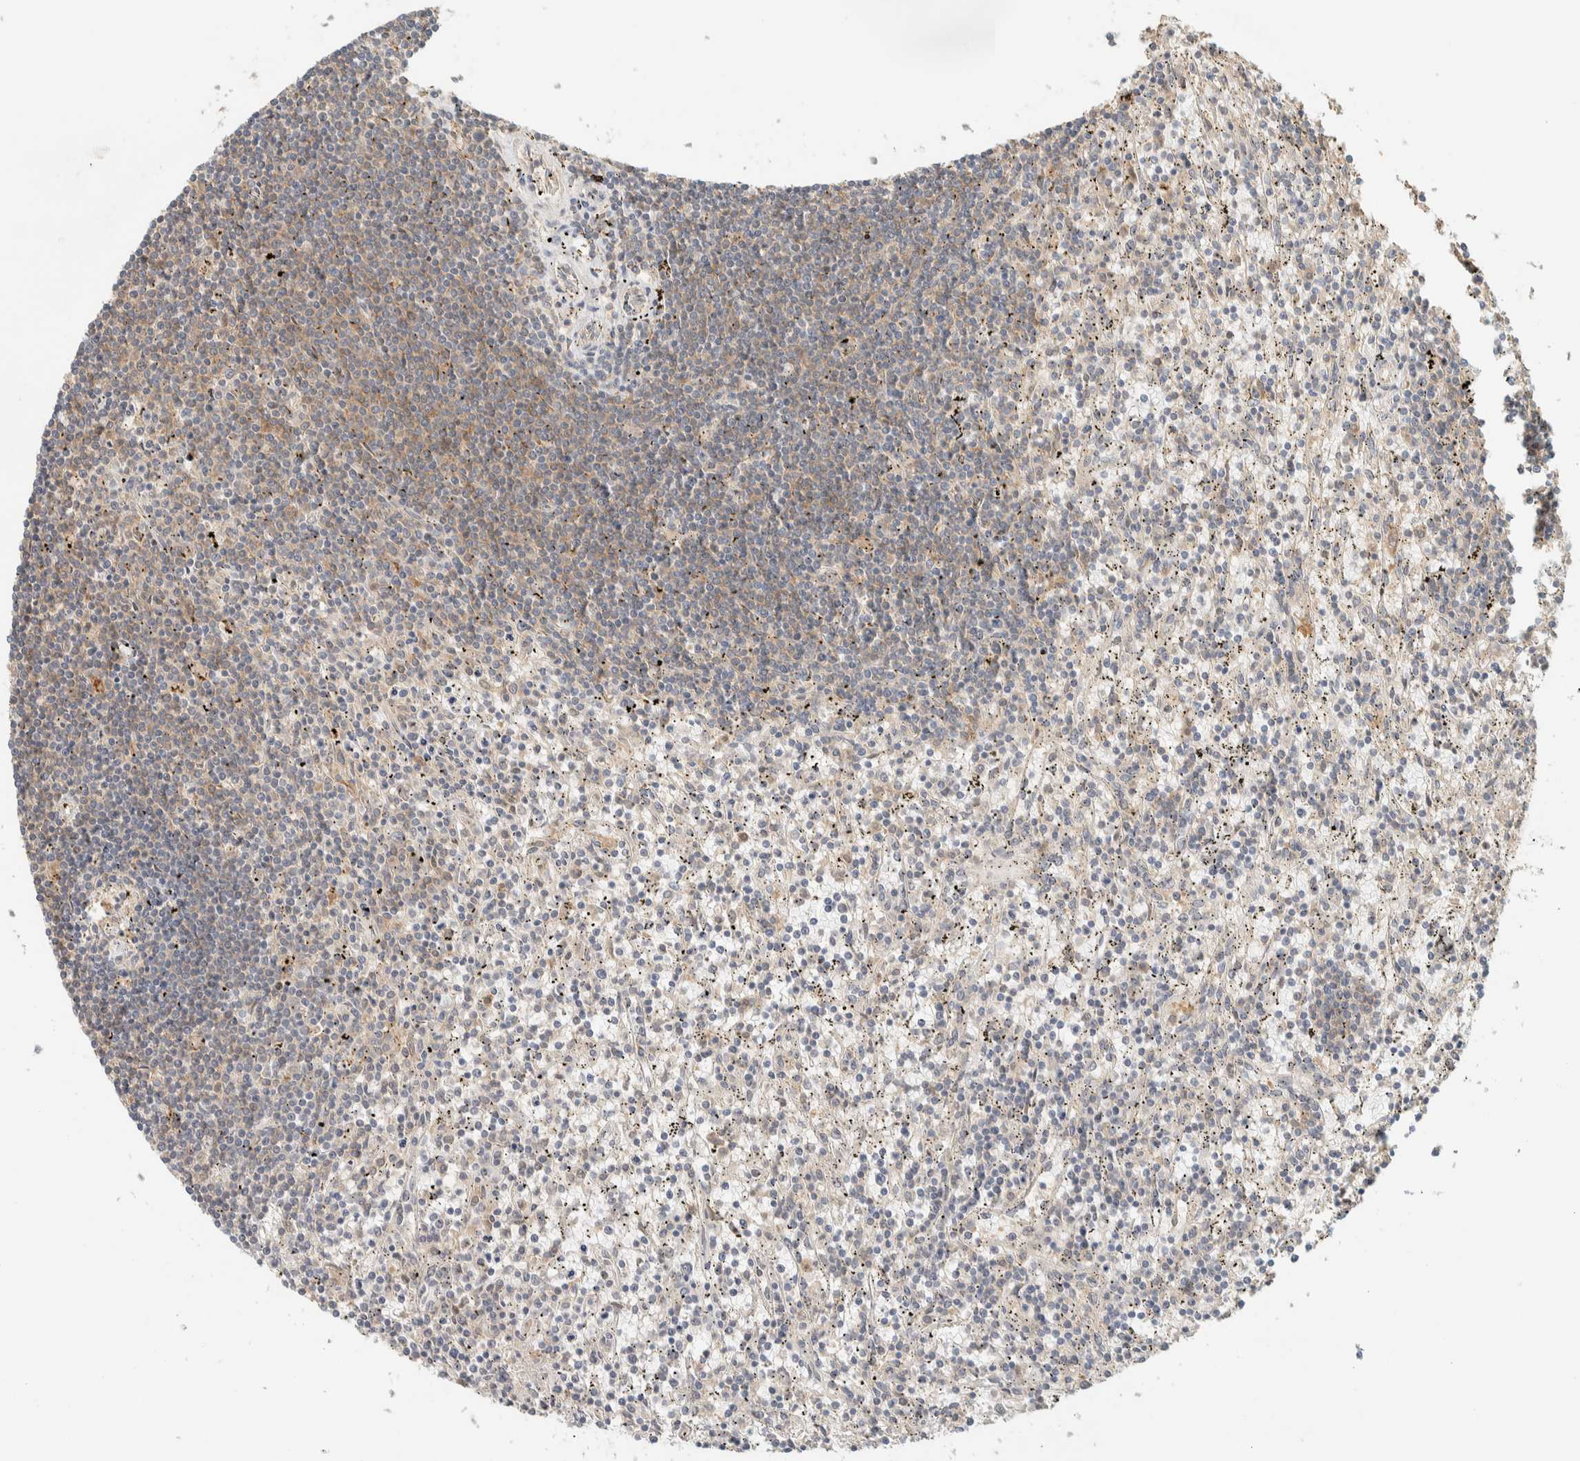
{"staining": {"intensity": "weak", "quantity": "25%-75%", "location": "cytoplasmic/membranous"}, "tissue": "lymphoma", "cell_type": "Tumor cells", "image_type": "cancer", "snomed": [{"axis": "morphology", "description": "Malignant lymphoma, non-Hodgkin's type, Low grade"}, {"axis": "topography", "description": "Spleen"}], "caption": "IHC image of neoplastic tissue: human lymphoma stained using IHC reveals low levels of weak protein expression localized specifically in the cytoplasmic/membranous of tumor cells, appearing as a cytoplasmic/membranous brown color.", "gene": "RAB11FIP1", "patient": {"sex": "male", "age": 76}}